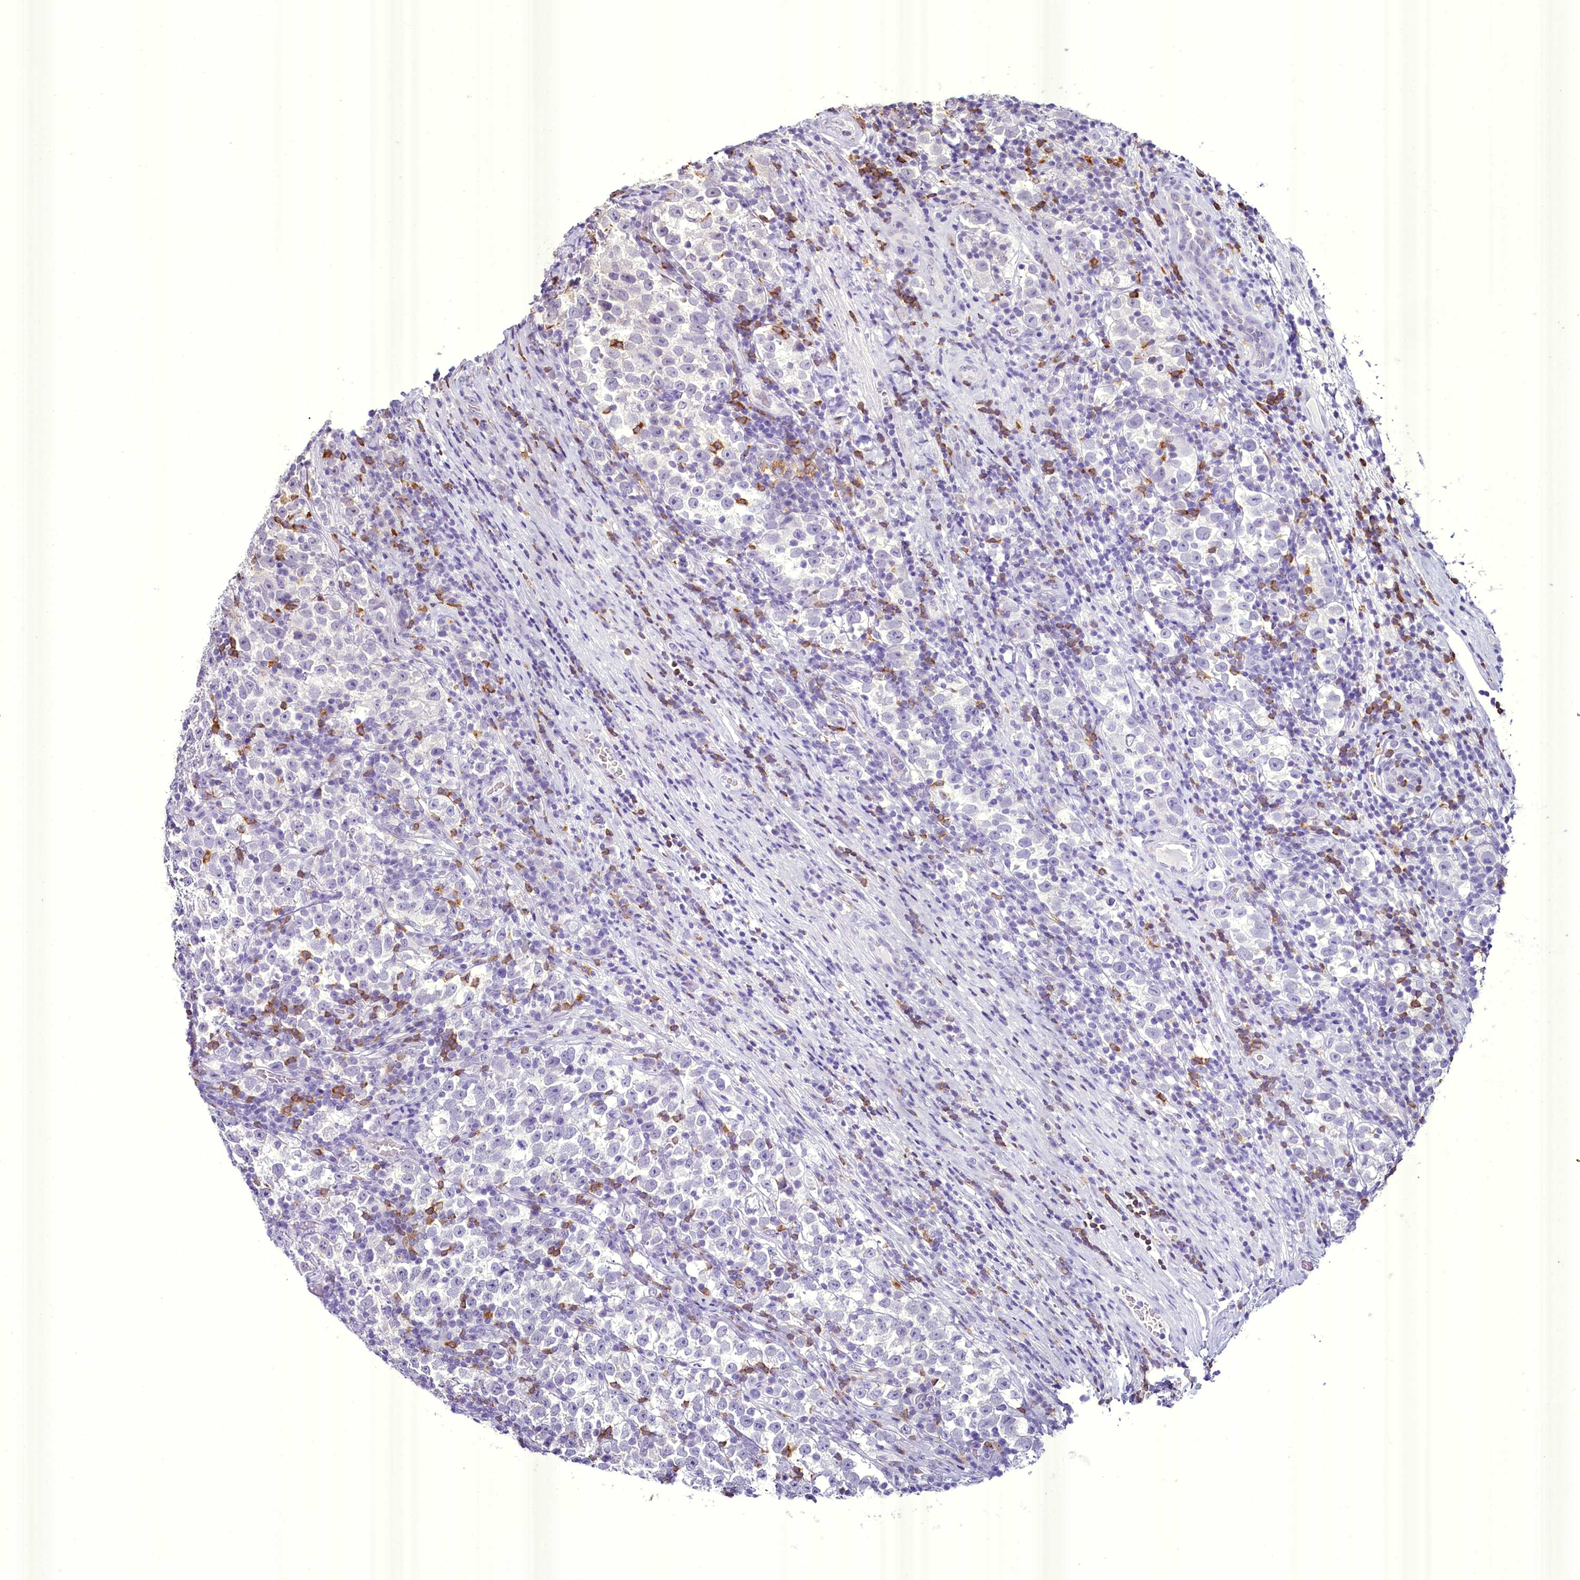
{"staining": {"intensity": "negative", "quantity": "none", "location": "none"}, "tissue": "testis cancer", "cell_type": "Tumor cells", "image_type": "cancer", "snomed": [{"axis": "morphology", "description": "Normal tissue, NOS"}, {"axis": "morphology", "description": "Seminoma, NOS"}, {"axis": "topography", "description": "Testis"}], "caption": "This is an IHC photomicrograph of testis cancer (seminoma). There is no expression in tumor cells.", "gene": "BANK1", "patient": {"sex": "male", "age": 43}}